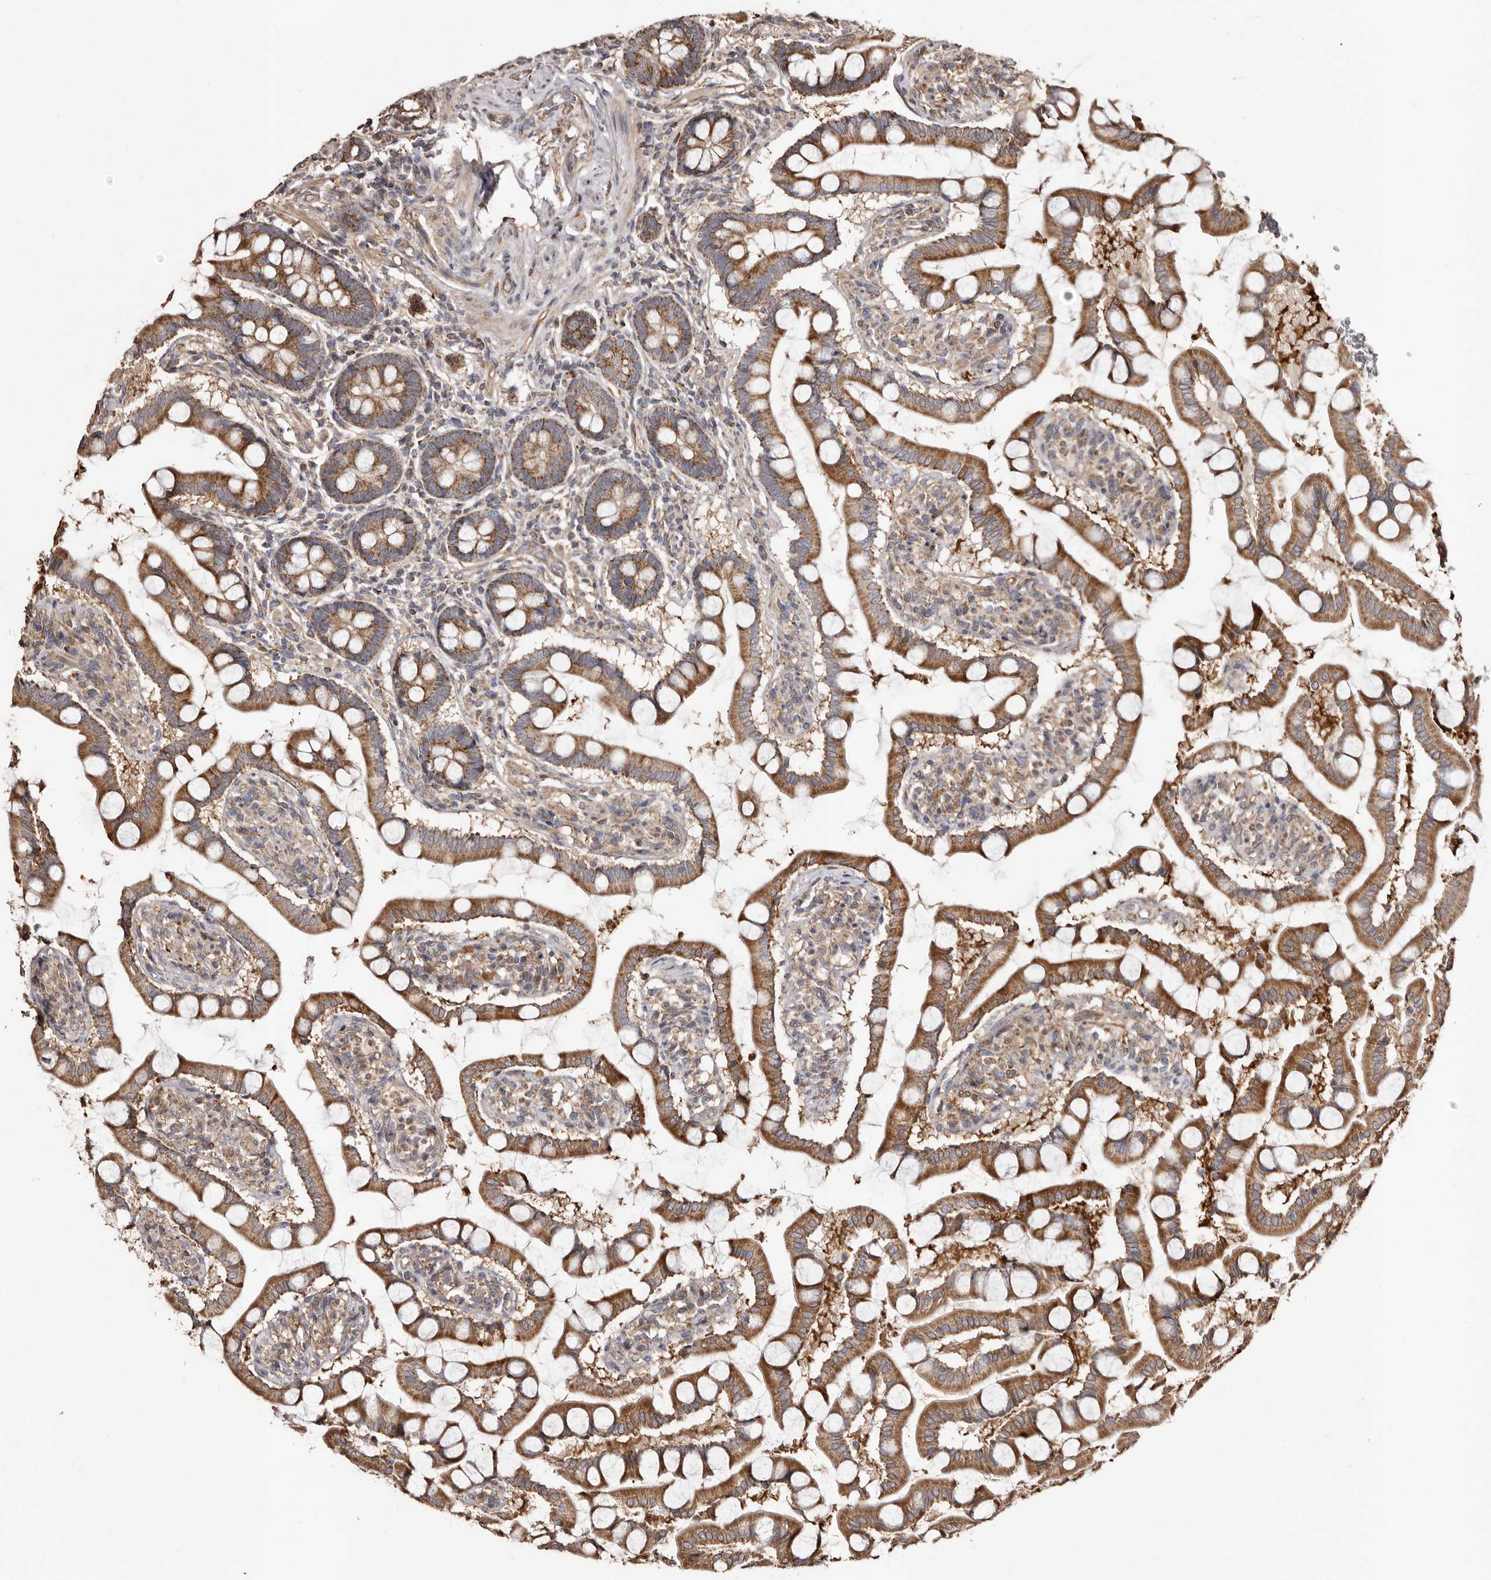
{"staining": {"intensity": "moderate", "quantity": ">75%", "location": "cytoplasmic/membranous"}, "tissue": "small intestine", "cell_type": "Glandular cells", "image_type": "normal", "snomed": [{"axis": "morphology", "description": "Normal tissue, NOS"}, {"axis": "topography", "description": "Small intestine"}], "caption": "About >75% of glandular cells in benign human small intestine demonstrate moderate cytoplasmic/membranous protein staining as visualized by brown immunohistochemical staining.", "gene": "MACC1", "patient": {"sex": "male", "age": 41}}